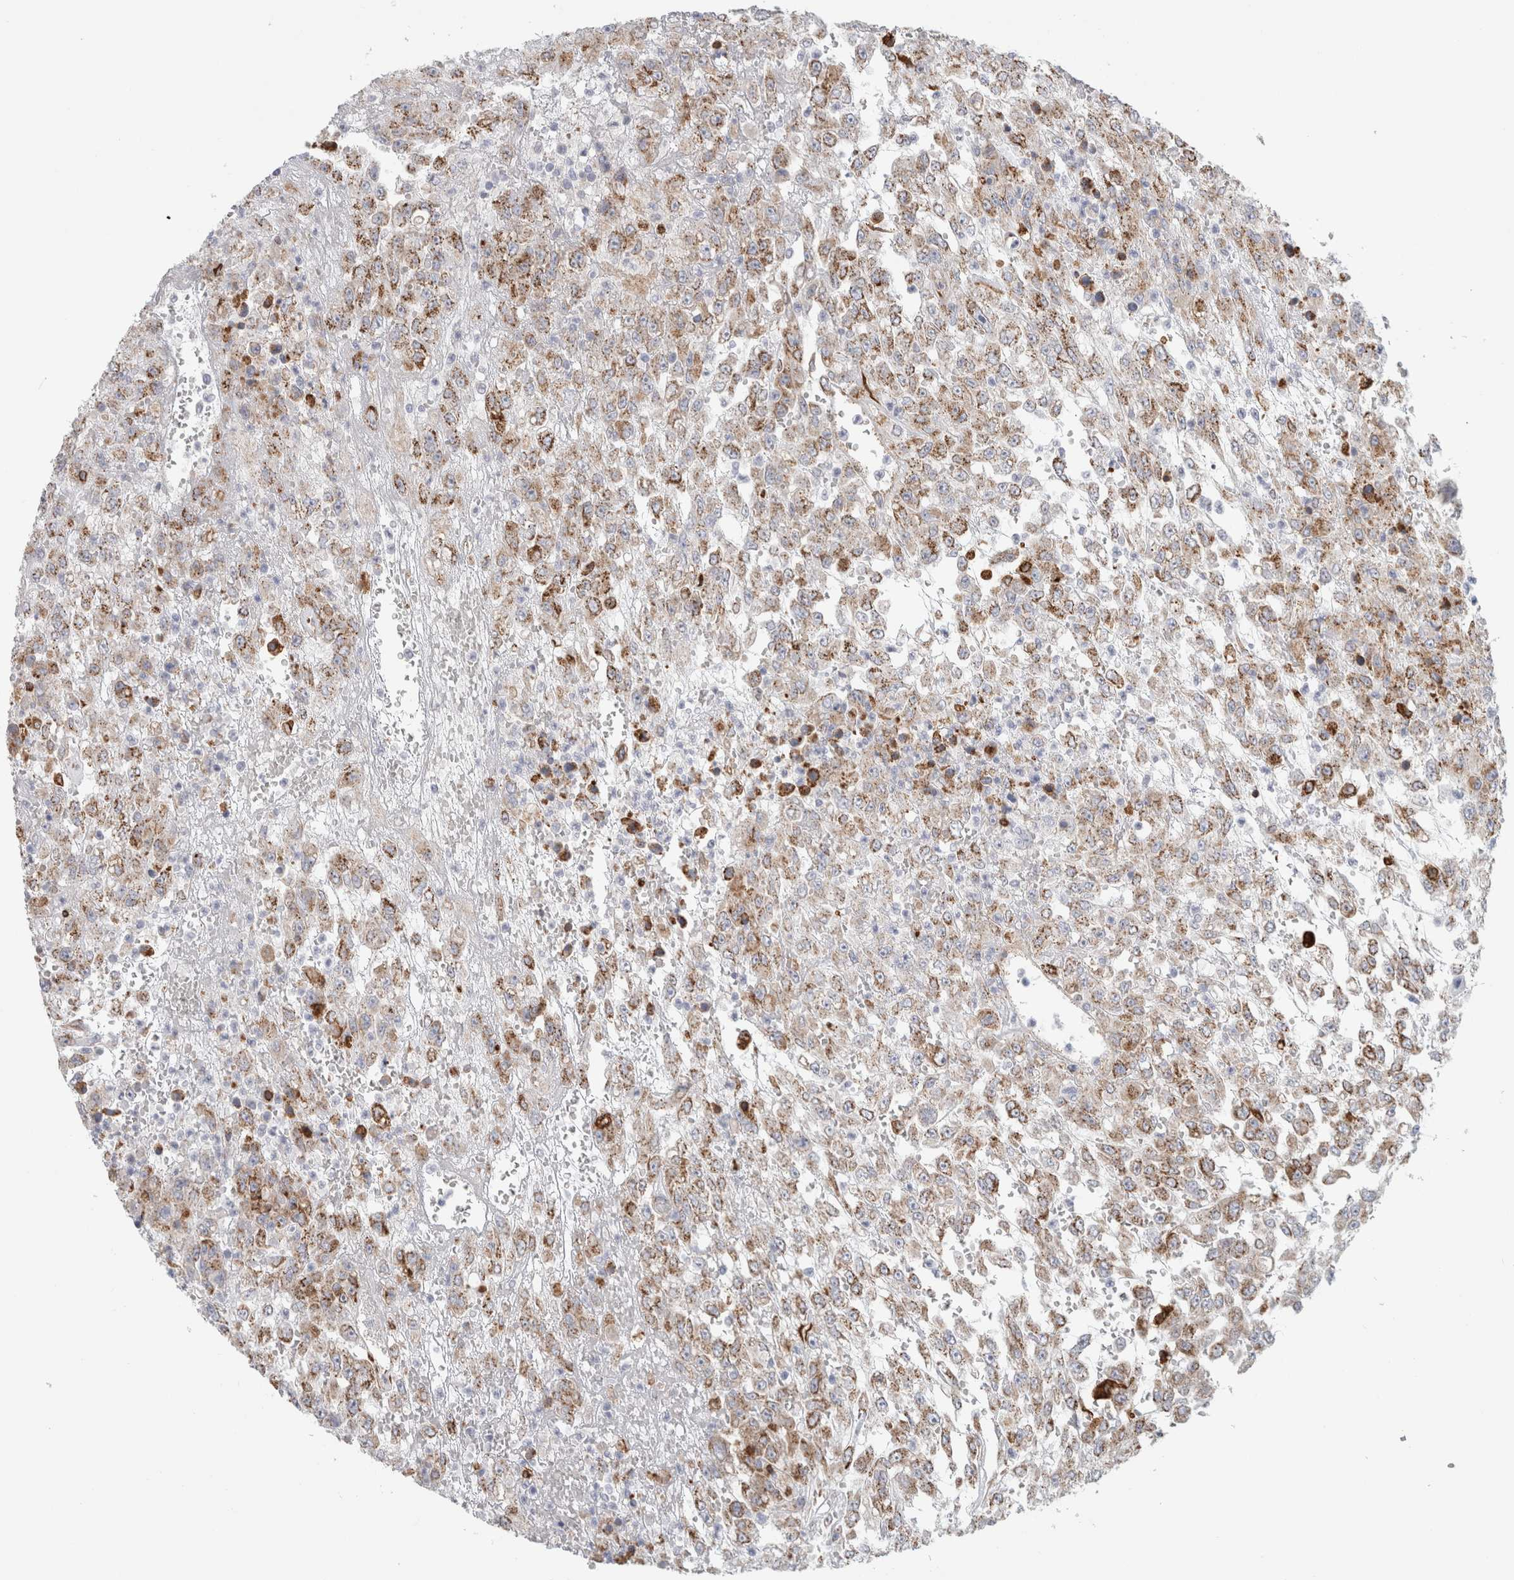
{"staining": {"intensity": "weak", "quantity": ">75%", "location": "cytoplasmic/membranous"}, "tissue": "urothelial cancer", "cell_type": "Tumor cells", "image_type": "cancer", "snomed": [{"axis": "morphology", "description": "Urothelial carcinoma, High grade"}, {"axis": "topography", "description": "Urinary bladder"}], "caption": "Immunohistochemistry (DAB) staining of human urothelial cancer demonstrates weak cytoplasmic/membranous protein positivity in approximately >75% of tumor cells. The staining was performed using DAB (3,3'-diaminobenzidine) to visualize the protein expression in brown, while the nuclei were stained in blue with hematoxylin (Magnification: 20x).", "gene": "MCFD2", "patient": {"sex": "male", "age": 46}}